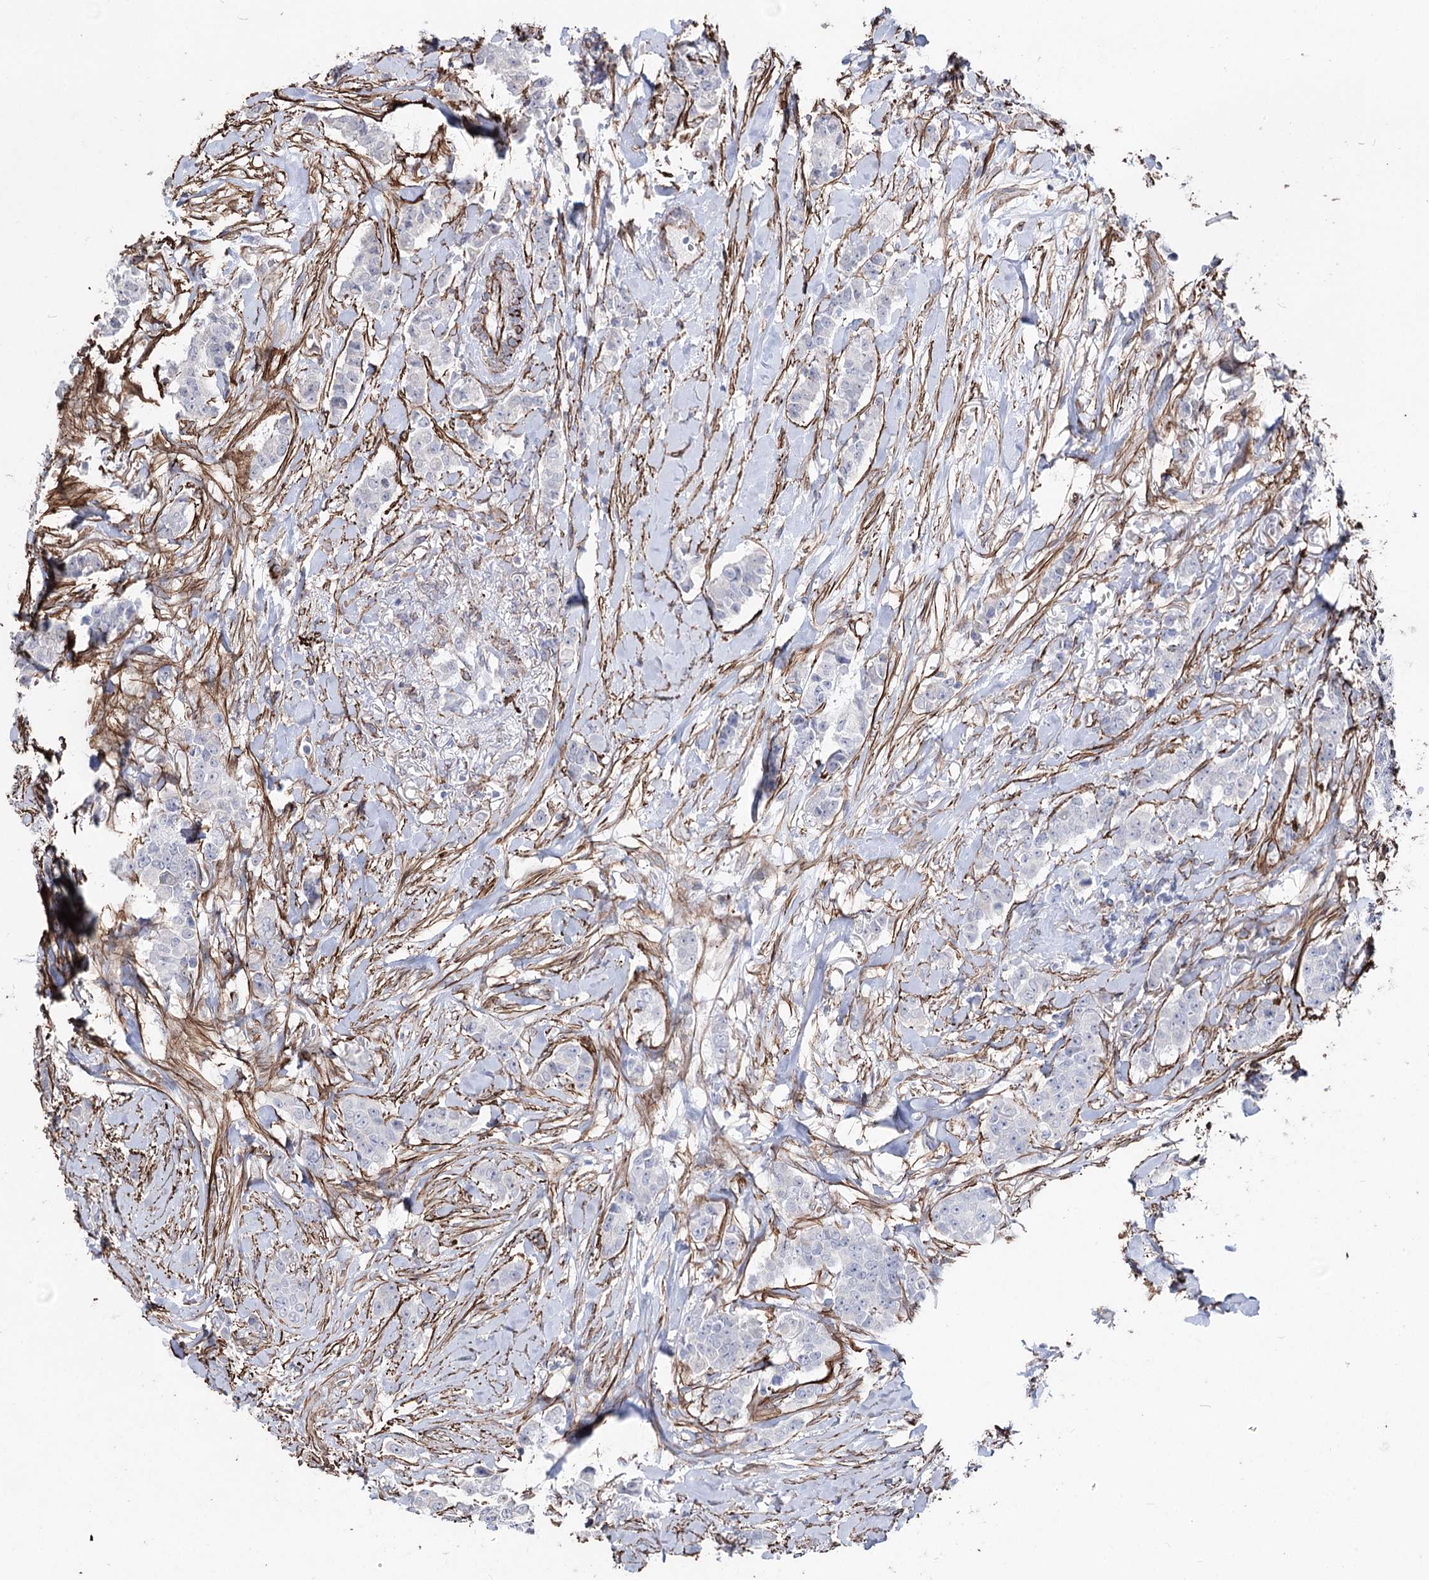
{"staining": {"intensity": "negative", "quantity": "none", "location": "none"}, "tissue": "breast cancer", "cell_type": "Tumor cells", "image_type": "cancer", "snomed": [{"axis": "morphology", "description": "Duct carcinoma"}, {"axis": "topography", "description": "Breast"}], "caption": "High power microscopy micrograph of an immunohistochemistry photomicrograph of breast cancer (infiltrating ductal carcinoma), revealing no significant expression in tumor cells. (DAB immunohistochemistry, high magnification).", "gene": "ARHGAP20", "patient": {"sex": "female", "age": 40}}